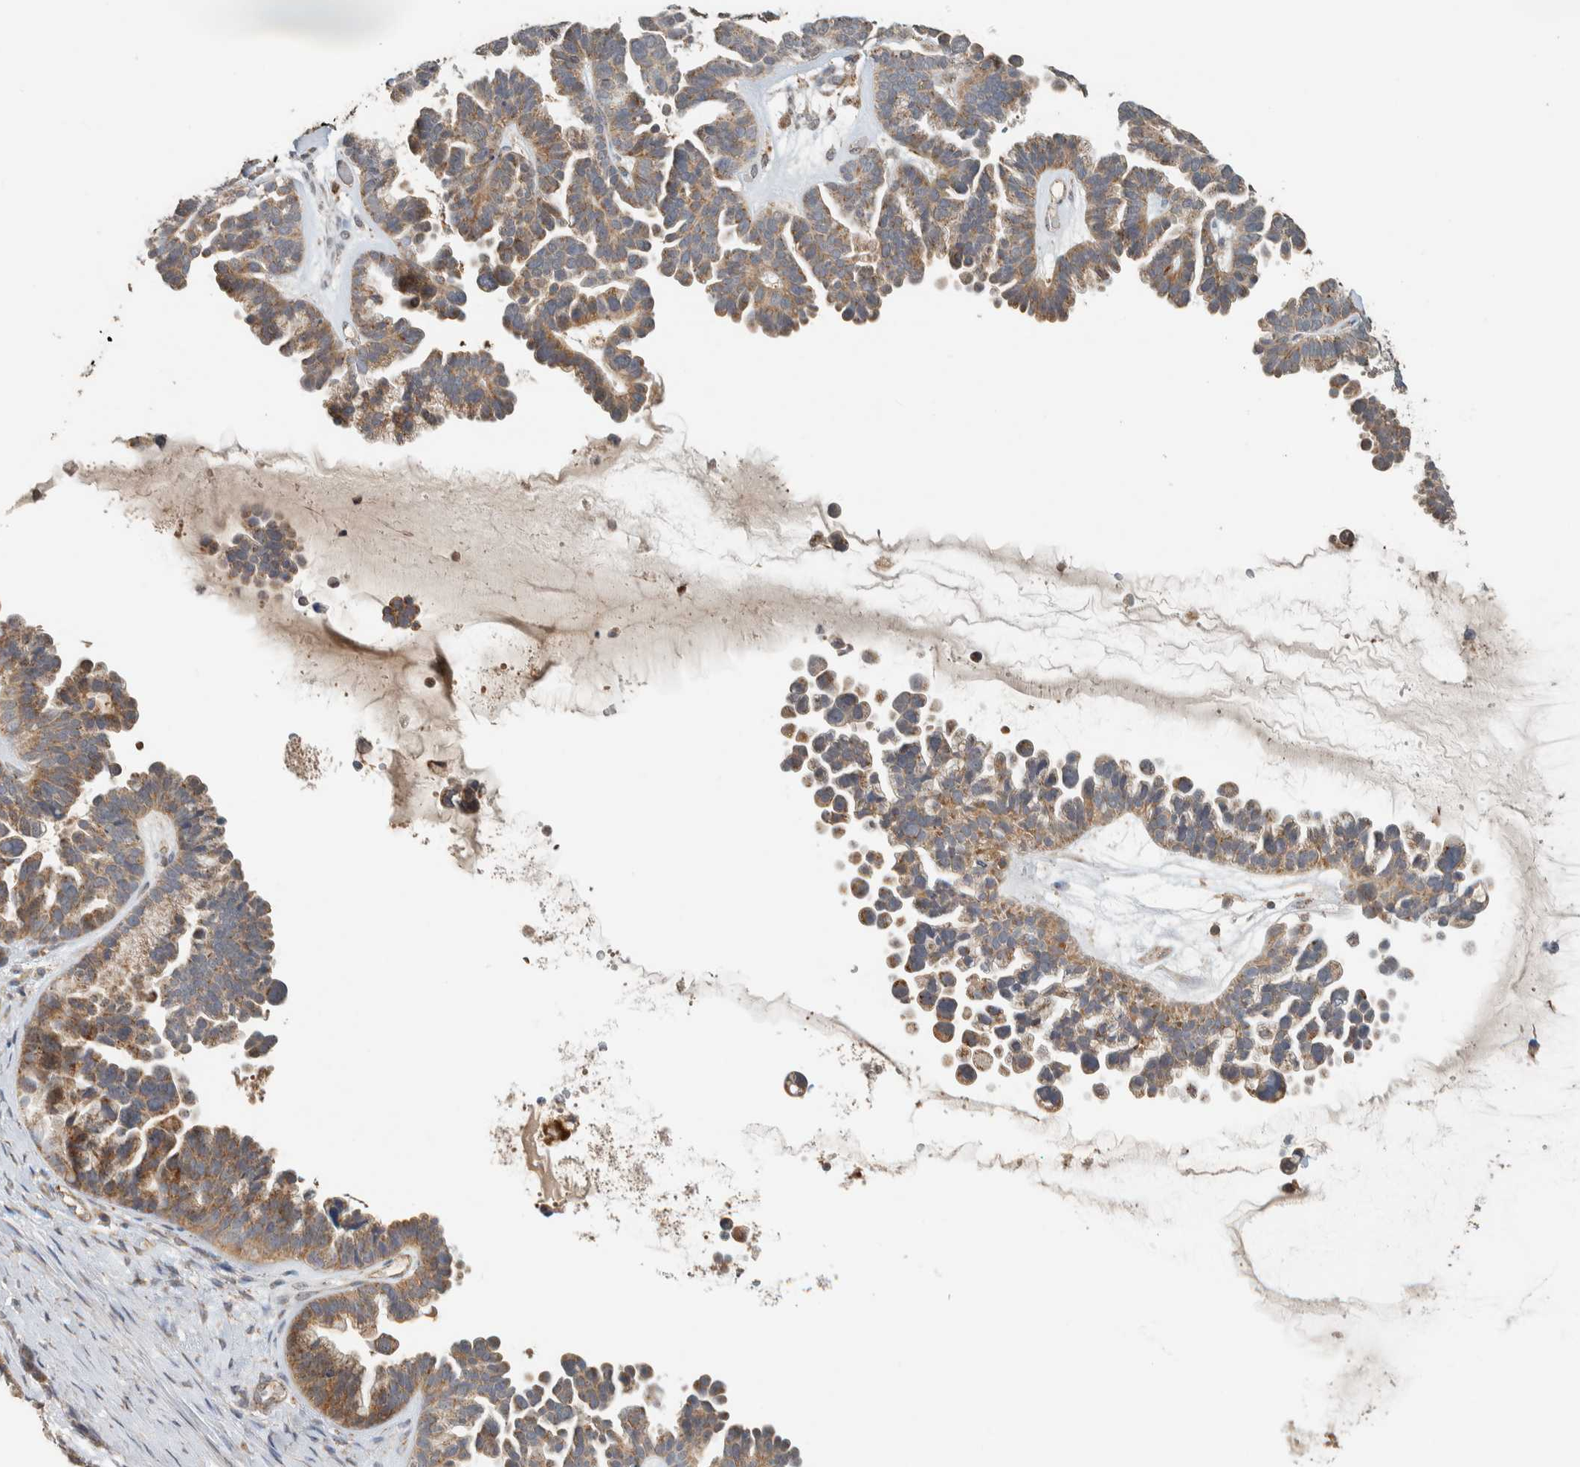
{"staining": {"intensity": "moderate", "quantity": ">75%", "location": "cytoplasmic/membranous"}, "tissue": "ovarian cancer", "cell_type": "Tumor cells", "image_type": "cancer", "snomed": [{"axis": "morphology", "description": "Cystadenocarcinoma, serous, NOS"}, {"axis": "topography", "description": "Ovary"}], "caption": "This is a histology image of IHC staining of ovarian cancer (serous cystadenocarcinoma), which shows moderate staining in the cytoplasmic/membranous of tumor cells.", "gene": "PDE7B", "patient": {"sex": "female", "age": 56}}